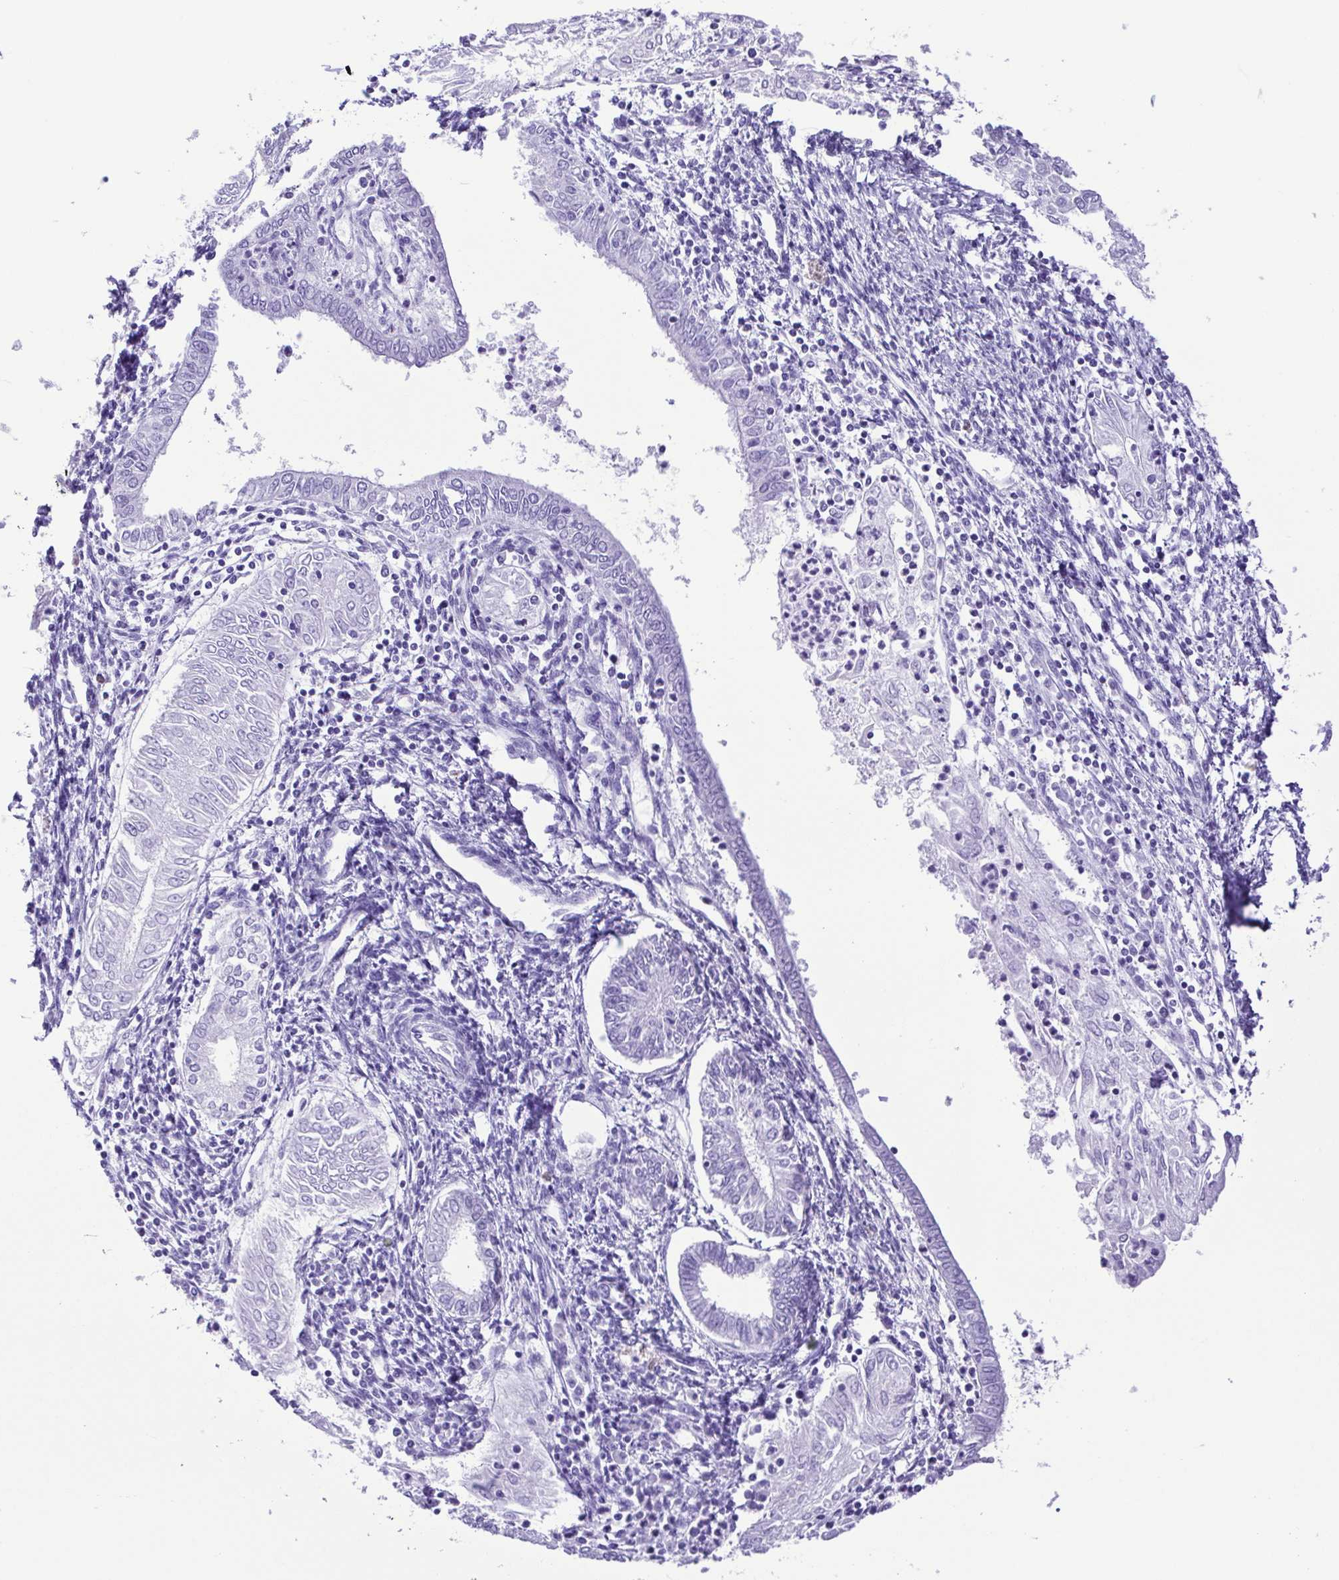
{"staining": {"intensity": "negative", "quantity": "none", "location": "none"}, "tissue": "endometrial cancer", "cell_type": "Tumor cells", "image_type": "cancer", "snomed": [{"axis": "morphology", "description": "Adenocarcinoma, NOS"}, {"axis": "topography", "description": "Endometrium"}], "caption": "High power microscopy image of an immunohistochemistry (IHC) micrograph of endometrial cancer, revealing no significant positivity in tumor cells.", "gene": "PAK3", "patient": {"sex": "female", "age": 68}}